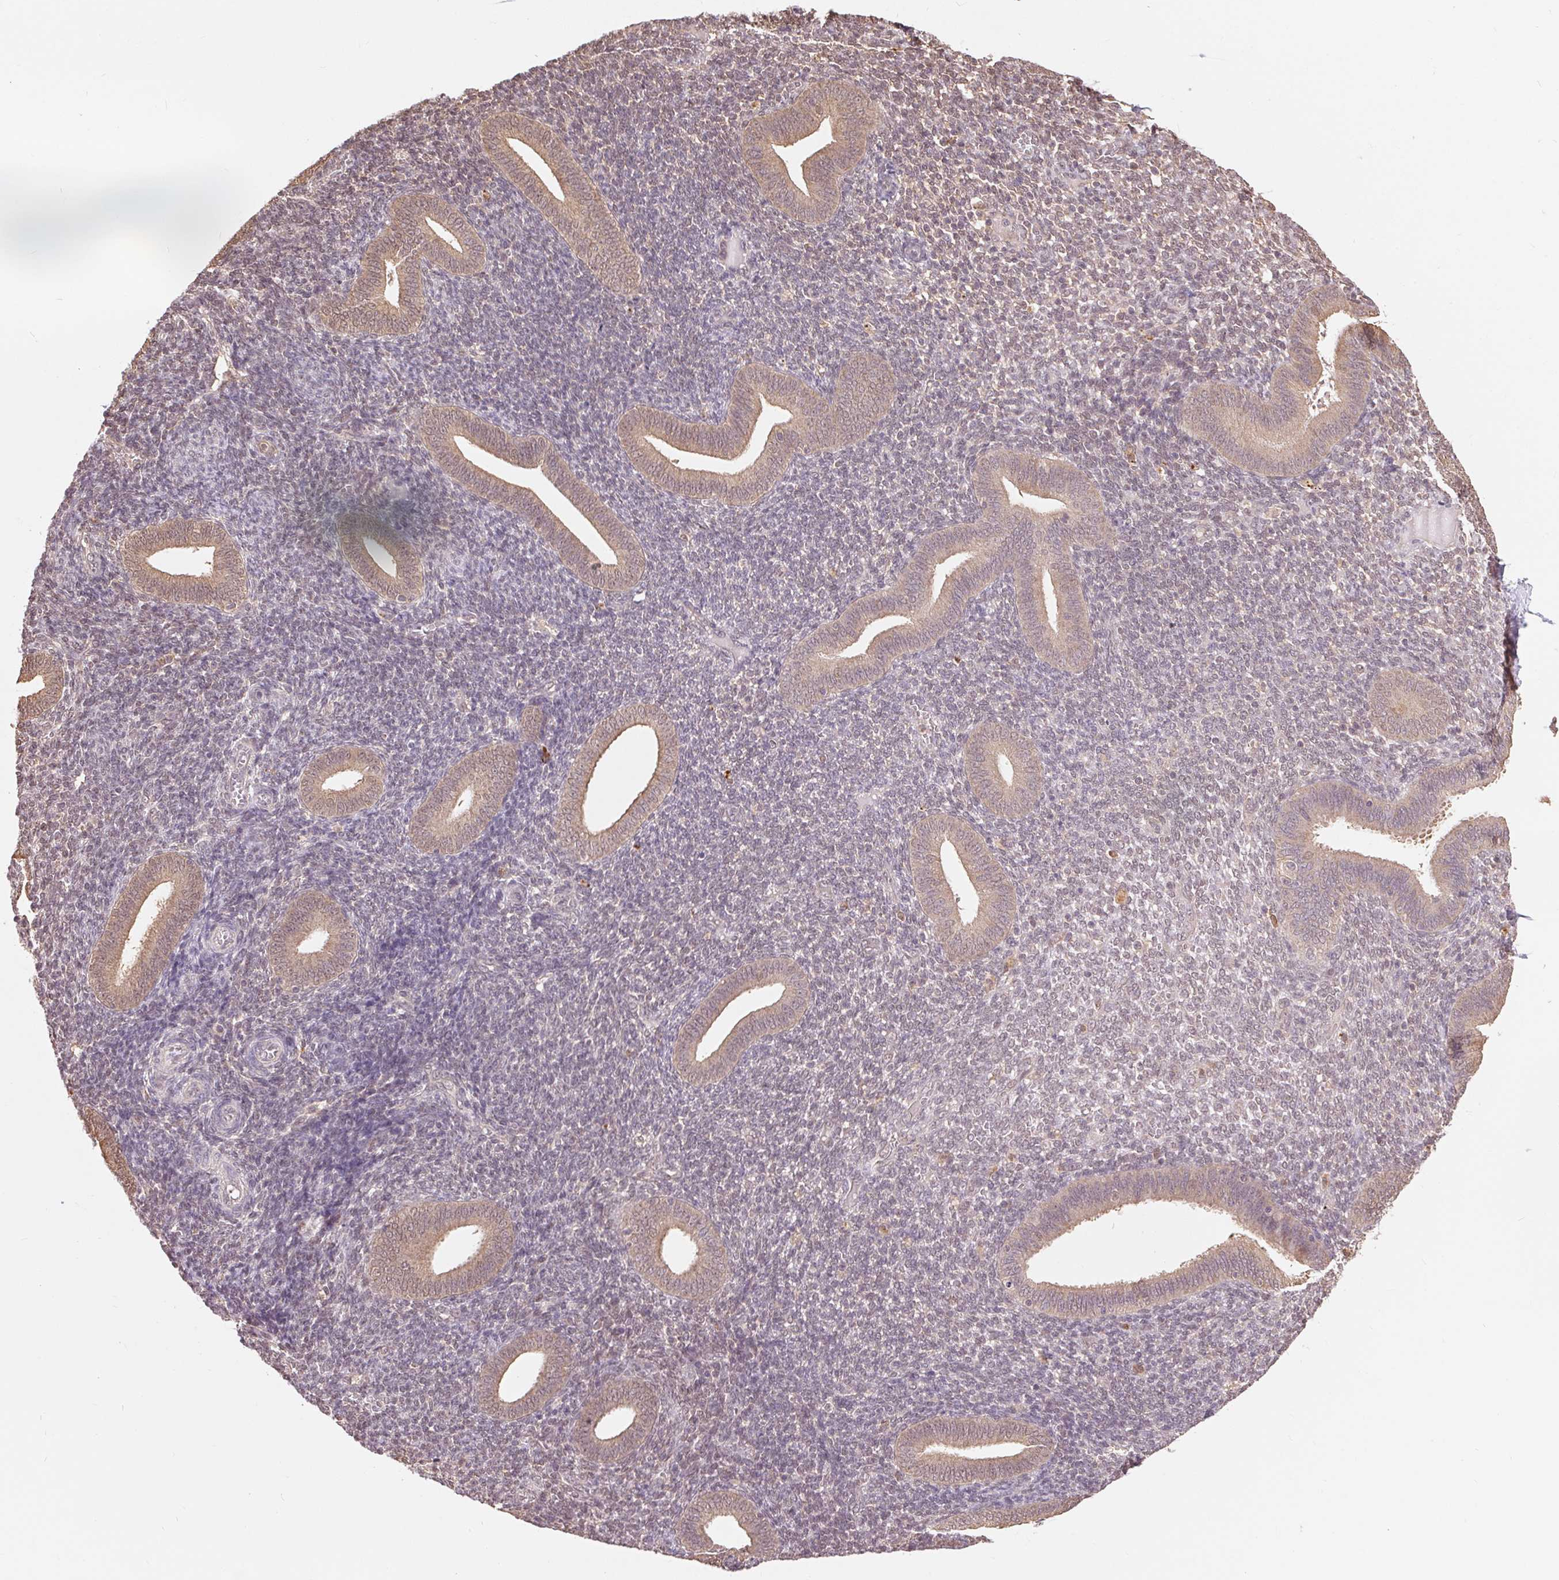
{"staining": {"intensity": "negative", "quantity": "none", "location": "none"}, "tissue": "endometrium", "cell_type": "Cells in endometrial stroma", "image_type": "normal", "snomed": [{"axis": "morphology", "description": "Normal tissue, NOS"}, {"axis": "topography", "description": "Endometrium"}], "caption": "Immunohistochemical staining of normal endometrium reveals no significant staining in cells in endometrial stroma.", "gene": "TMEM273", "patient": {"sex": "female", "age": 25}}